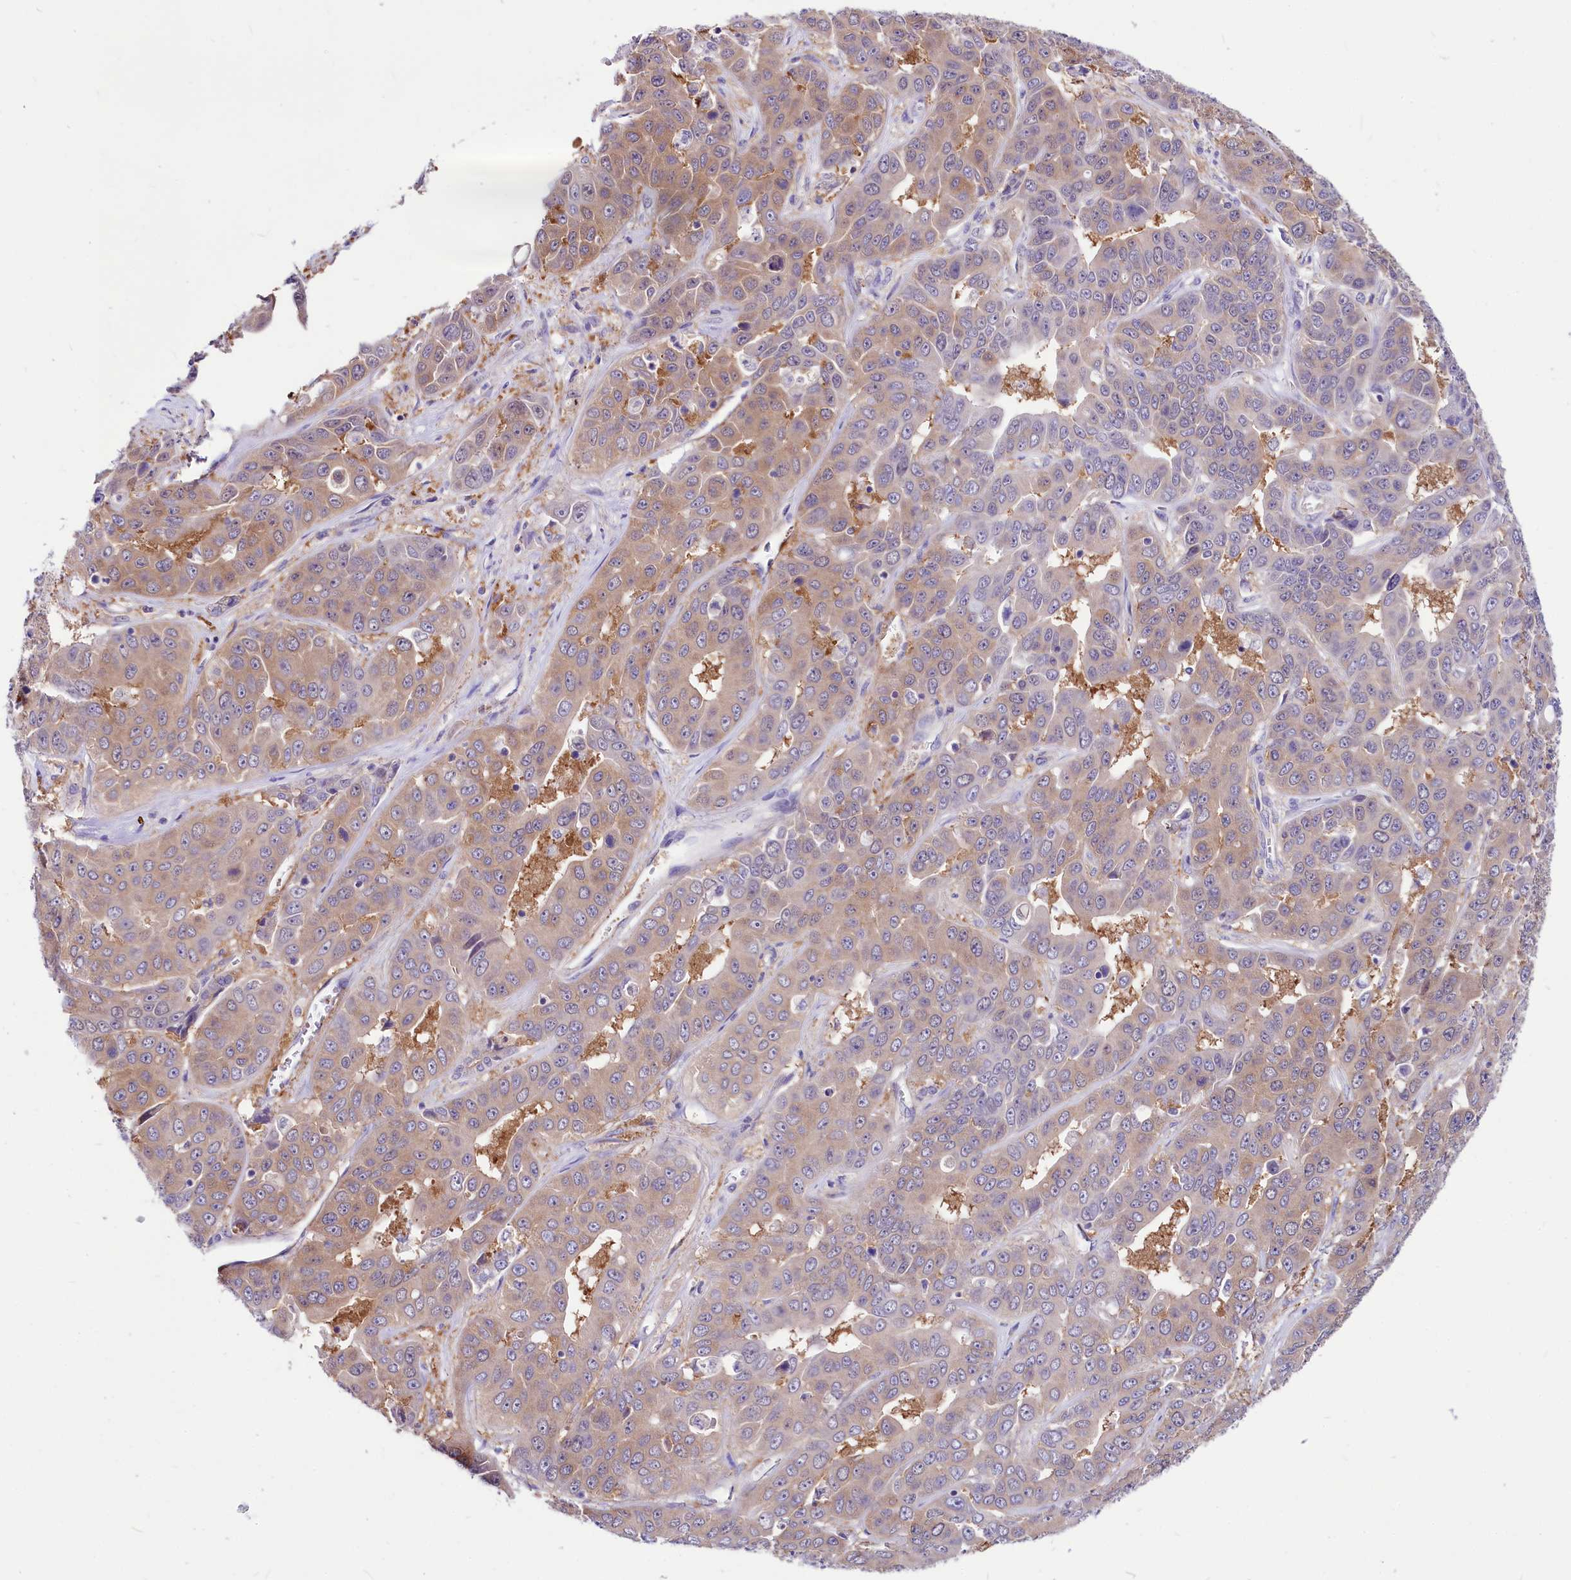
{"staining": {"intensity": "weak", "quantity": ">75%", "location": "cytoplasmic/membranous"}, "tissue": "liver cancer", "cell_type": "Tumor cells", "image_type": "cancer", "snomed": [{"axis": "morphology", "description": "Cholangiocarcinoma"}, {"axis": "topography", "description": "Liver"}], "caption": "DAB immunohistochemical staining of human liver cholangiocarcinoma reveals weak cytoplasmic/membranous protein staining in approximately >75% of tumor cells. The staining was performed using DAB to visualize the protein expression in brown, while the nuclei were stained in blue with hematoxylin (Magnification: 20x).", "gene": "ABHD5", "patient": {"sex": "female", "age": 52}}